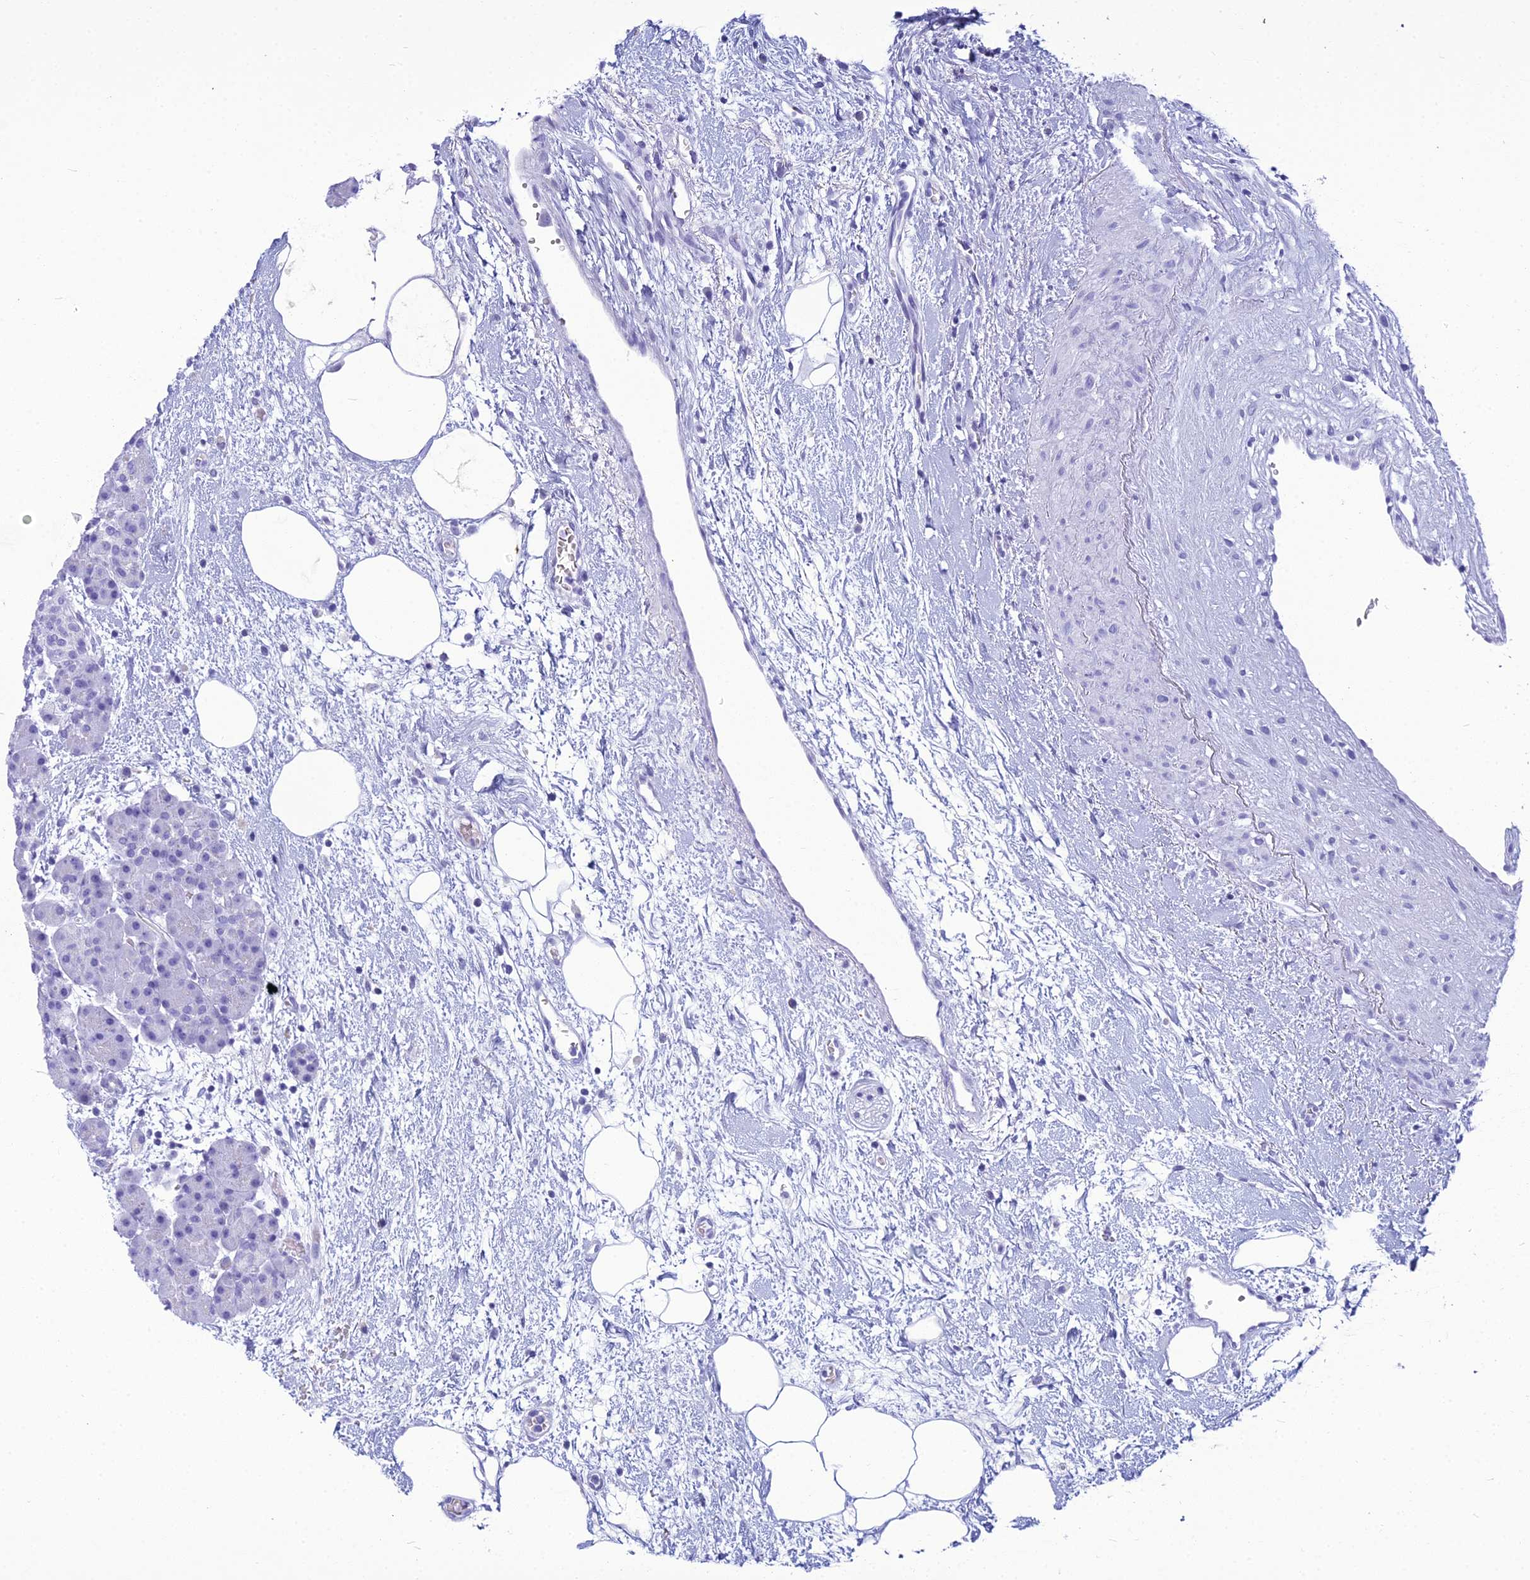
{"staining": {"intensity": "negative", "quantity": "none", "location": "none"}, "tissue": "pancreas", "cell_type": "Exocrine glandular cells", "image_type": "normal", "snomed": [{"axis": "morphology", "description": "Normal tissue, NOS"}, {"axis": "topography", "description": "Pancreas"}], "caption": "Immunohistochemical staining of unremarkable human pancreas shows no significant expression in exocrine glandular cells.", "gene": "ZNF442", "patient": {"sex": "male", "age": 66}}